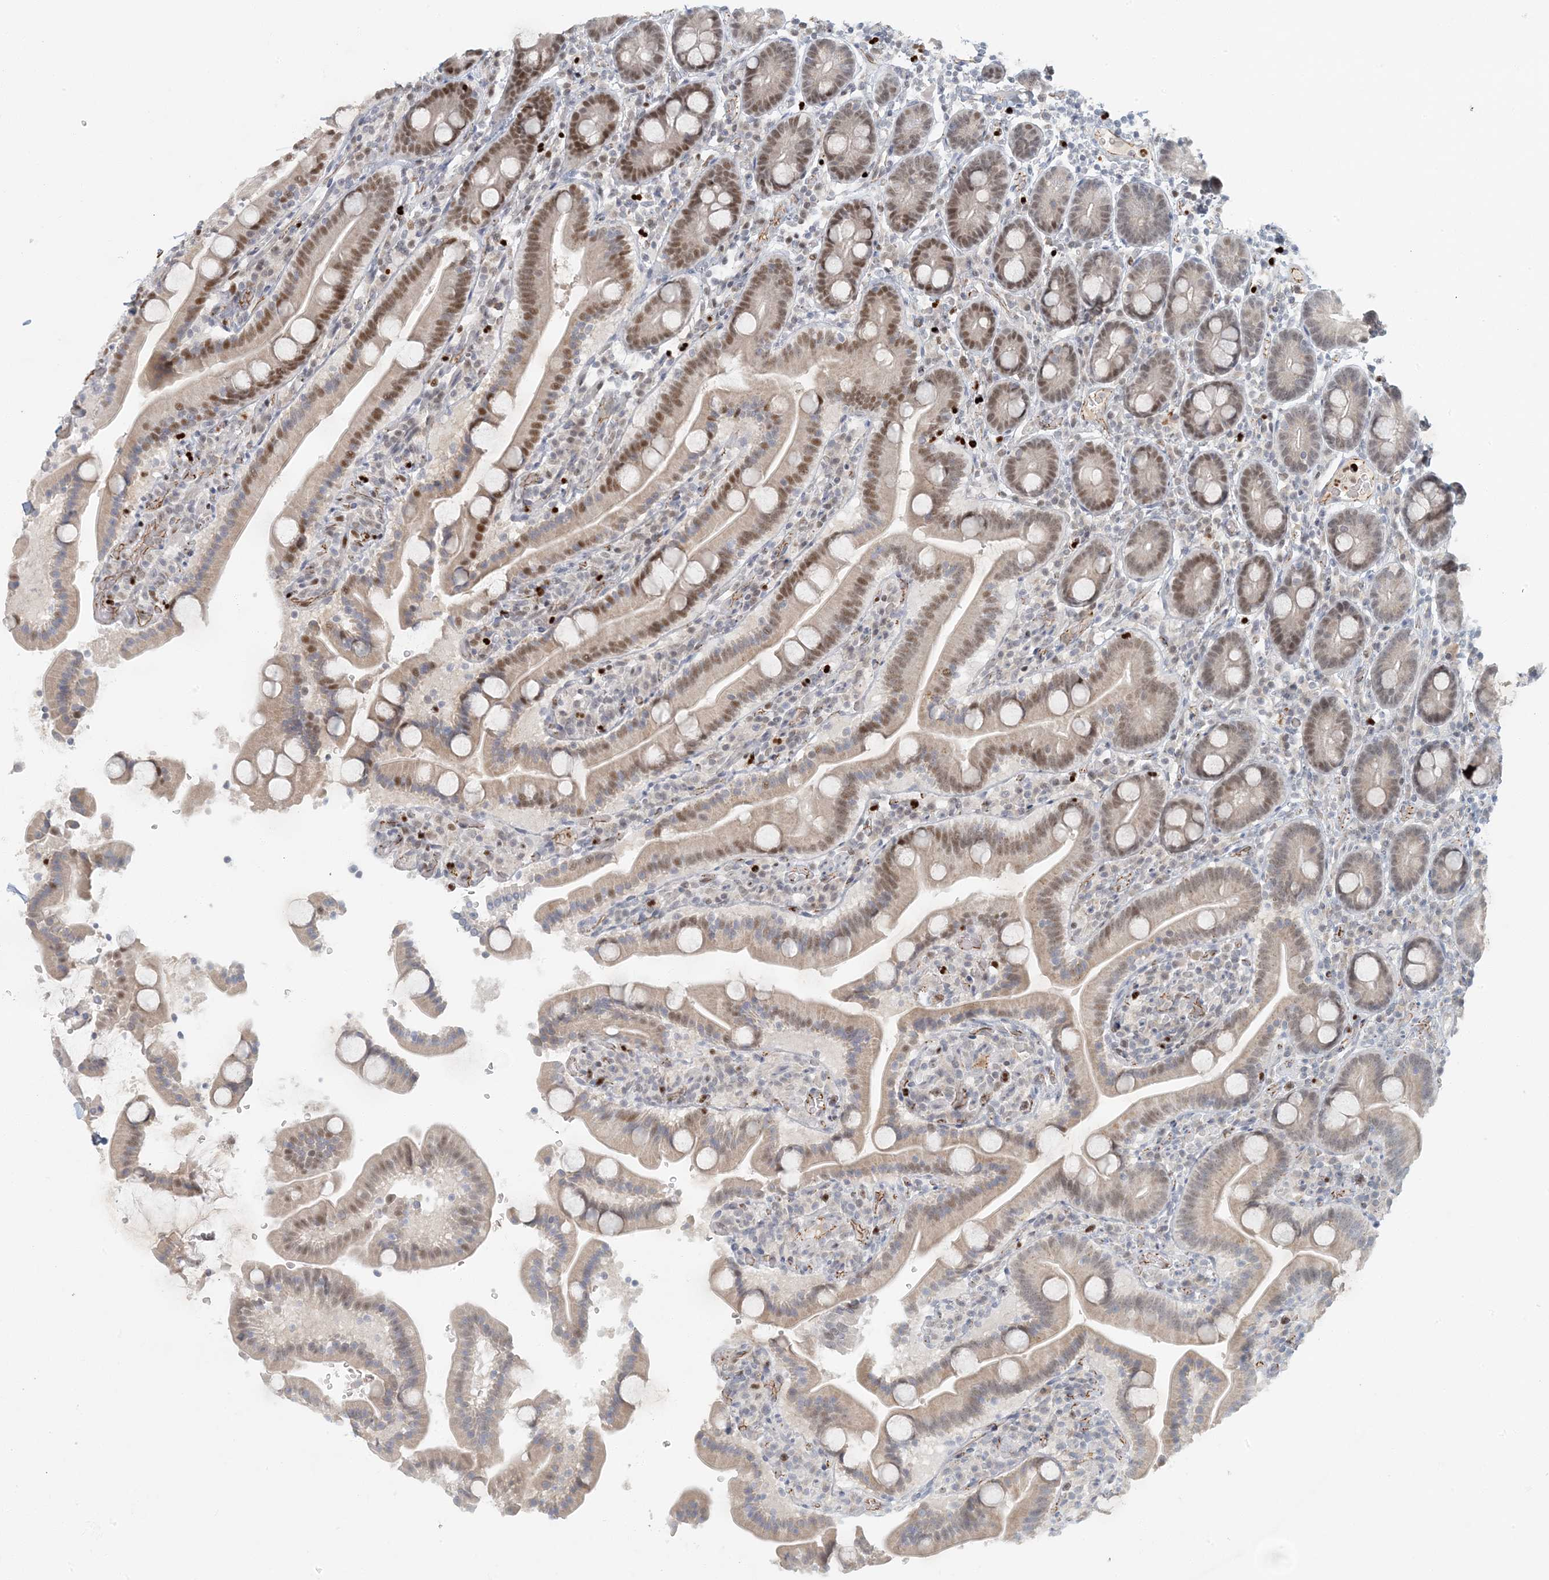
{"staining": {"intensity": "moderate", "quantity": "25%-75%", "location": "nuclear"}, "tissue": "duodenum", "cell_type": "Glandular cells", "image_type": "normal", "snomed": [{"axis": "morphology", "description": "Normal tissue, NOS"}, {"axis": "topography", "description": "Duodenum"}], "caption": "Immunohistochemistry (DAB (3,3'-diaminobenzidine)) staining of unremarkable human duodenum demonstrates moderate nuclear protein staining in approximately 25%-75% of glandular cells. Nuclei are stained in blue.", "gene": "AK9", "patient": {"sex": "male", "age": 55}}